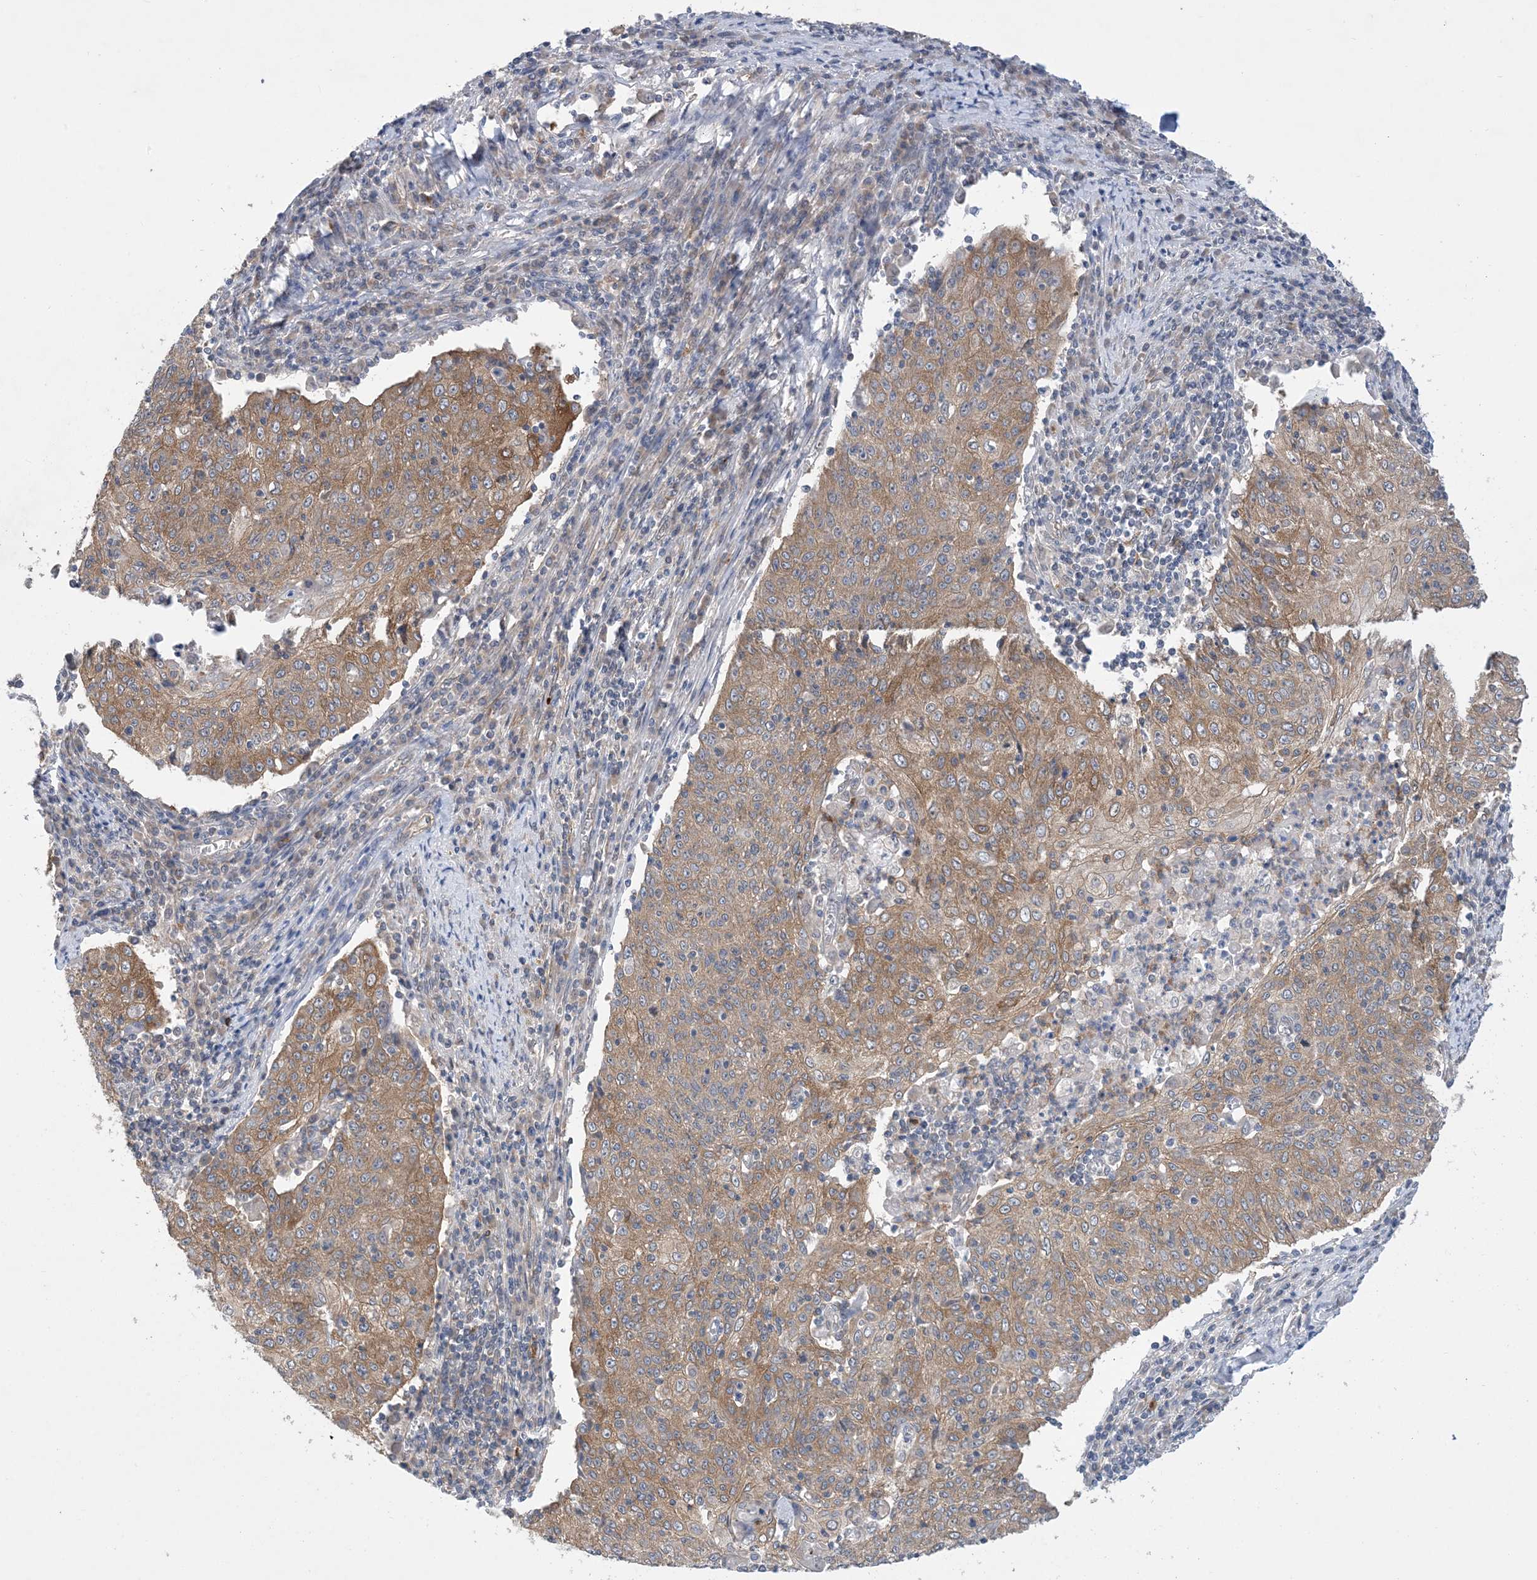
{"staining": {"intensity": "moderate", "quantity": ">75%", "location": "cytoplasmic/membranous"}, "tissue": "cervical cancer", "cell_type": "Tumor cells", "image_type": "cancer", "snomed": [{"axis": "morphology", "description": "Squamous cell carcinoma, NOS"}, {"axis": "topography", "description": "Cervix"}], "caption": "Immunohistochemistry (DAB) staining of squamous cell carcinoma (cervical) displays moderate cytoplasmic/membranous protein staining in about >75% of tumor cells. The protein is shown in brown color, while the nuclei are stained blue.", "gene": "EHBP1", "patient": {"sex": "female", "age": 48}}